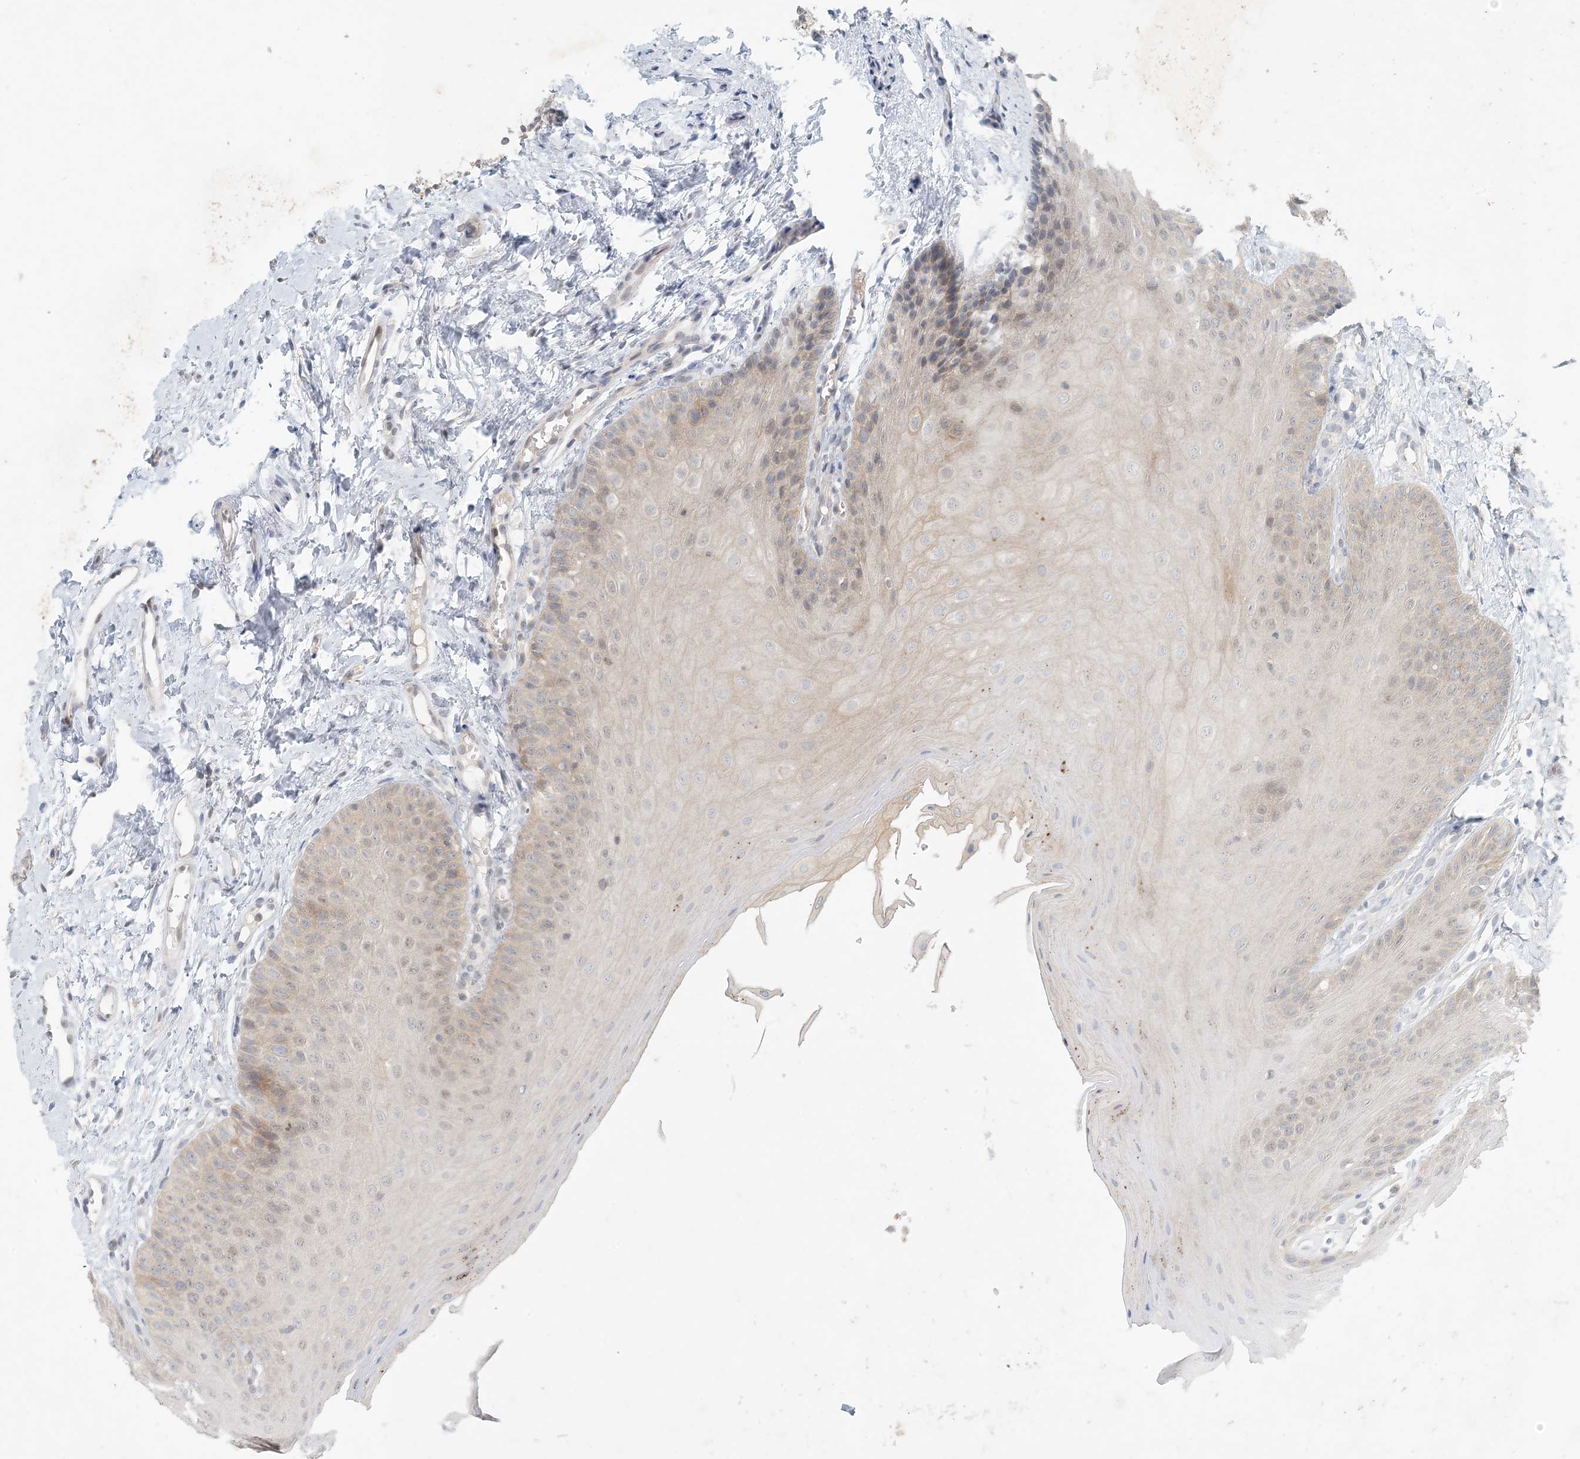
{"staining": {"intensity": "moderate", "quantity": "25%-75%", "location": "cytoplasmic/membranous"}, "tissue": "oral mucosa", "cell_type": "Squamous epithelial cells", "image_type": "normal", "snomed": [{"axis": "morphology", "description": "Normal tissue, NOS"}, {"axis": "topography", "description": "Oral tissue"}], "caption": "Protein analysis of unremarkable oral mucosa shows moderate cytoplasmic/membranous expression in about 25%-75% of squamous epithelial cells. Using DAB (brown) and hematoxylin (blue) stains, captured at high magnification using brightfield microscopy.", "gene": "OBI1", "patient": {"sex": "female", "age": 68}}